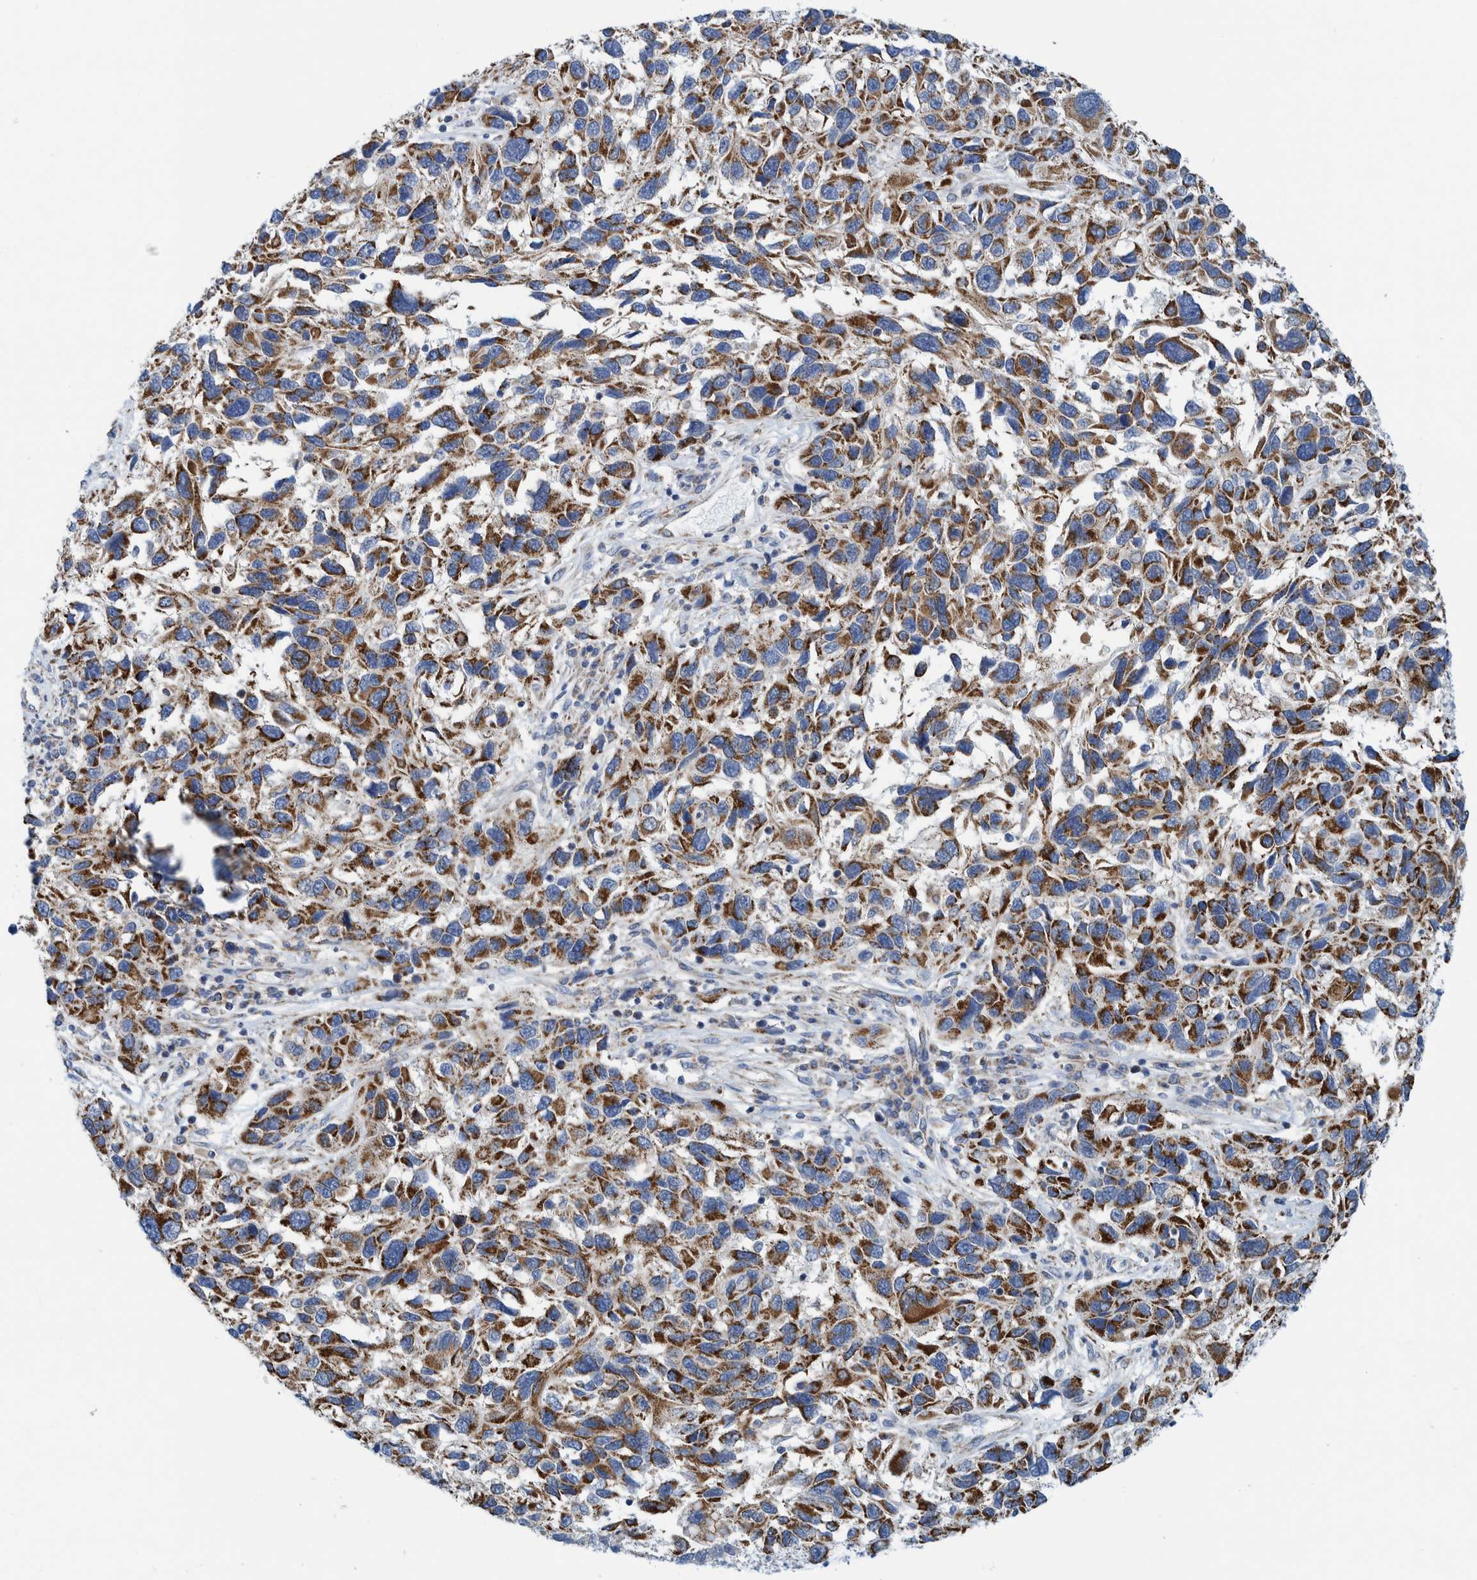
{"staining": {"intensity": "strong", "quantity": ">75%", "location": "cytoplasmic/membranous"}, "tissue": "melanoma", "cell_type": "Tumor cells", "image_type": "cancer", "snomed": [{"axis": "morphology", "description": "Malignant melanoma, NOS"}, {"axis": "topography", "description": "Skin"}], "caption": "Human melanoma stained with a brown dye demonstrates strong cytoplasmic/membranous positive positivity in approximately >75% of tumor cells.", "gene": "MRPS7", "patient": {"sex": "male", "age": 53}}